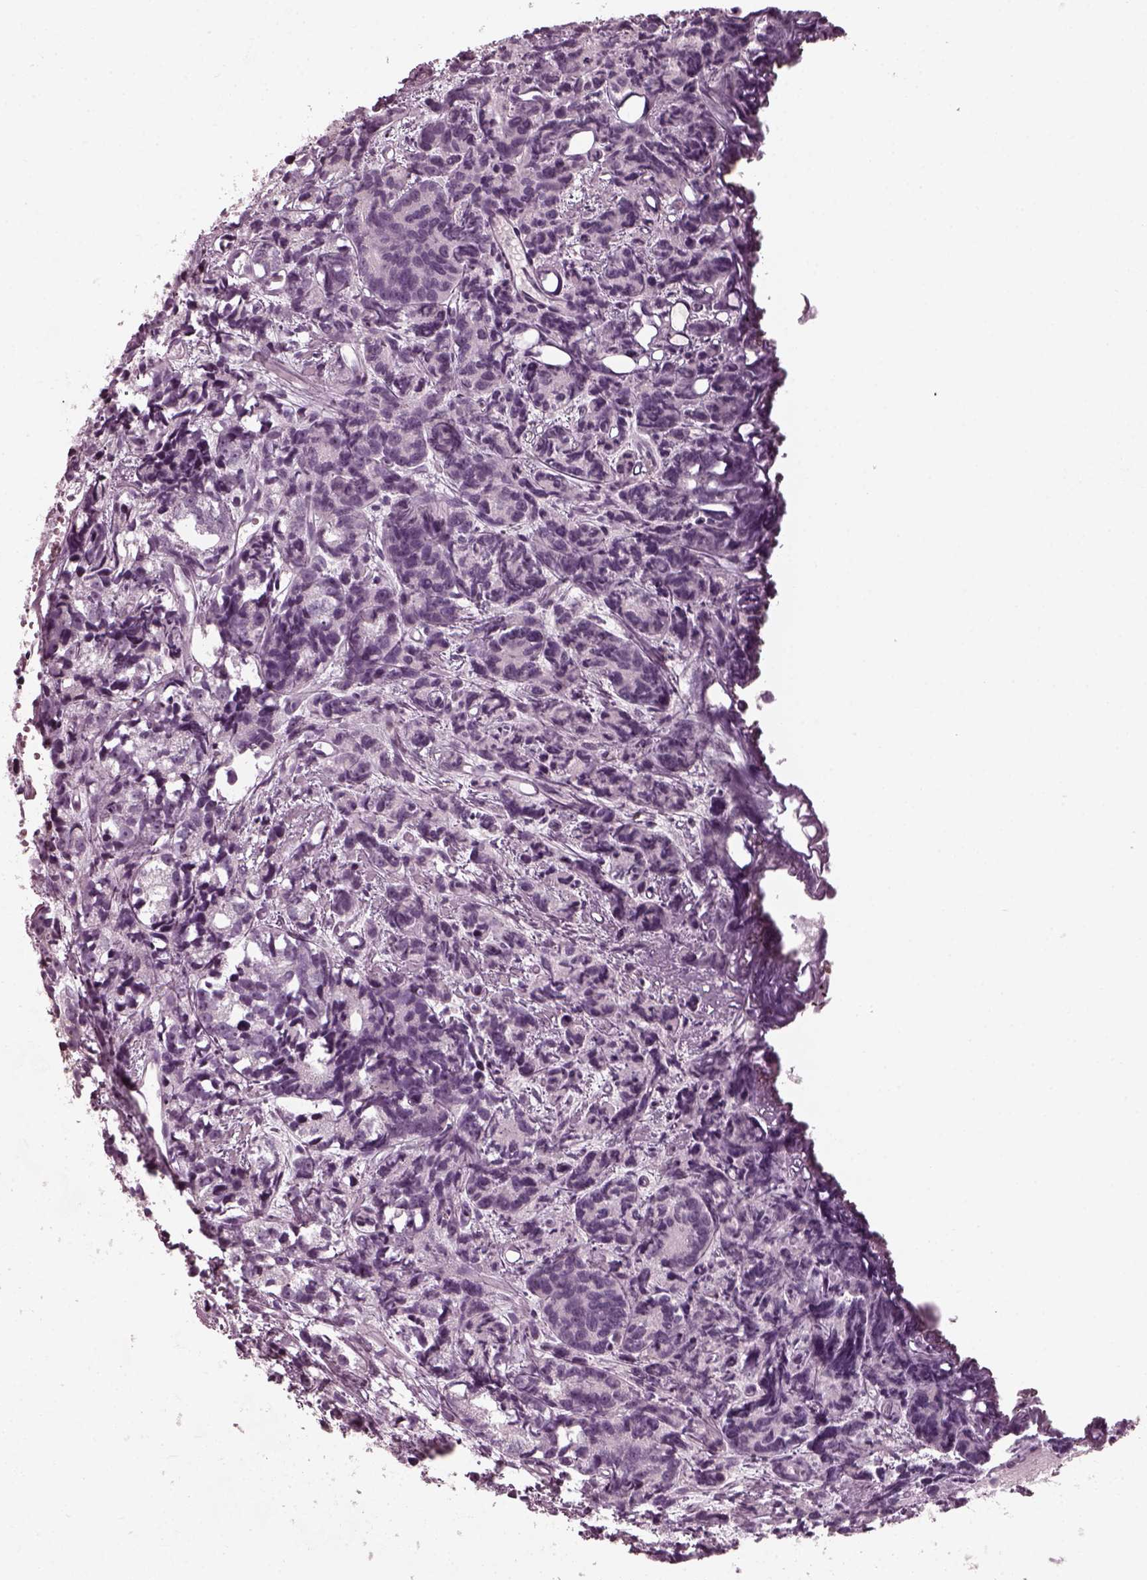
{"staining": {"intensity": "negative", "quantity": "none", "location": "none"}, "tissue": "prostate cancer", "cell_type": "Tumor cells", "image_type": "cancer", "snomed": [{"axis": "morphology", "description": "Adenocarcinoma, High grade"}, {"axis": "topography", "description": "Prostate"}], "caption": "Tumor cells are negative for brown protein staining in prostate cancer.", "gene": "RCVRN", "patient": {"sex": "male", "age": 77}}